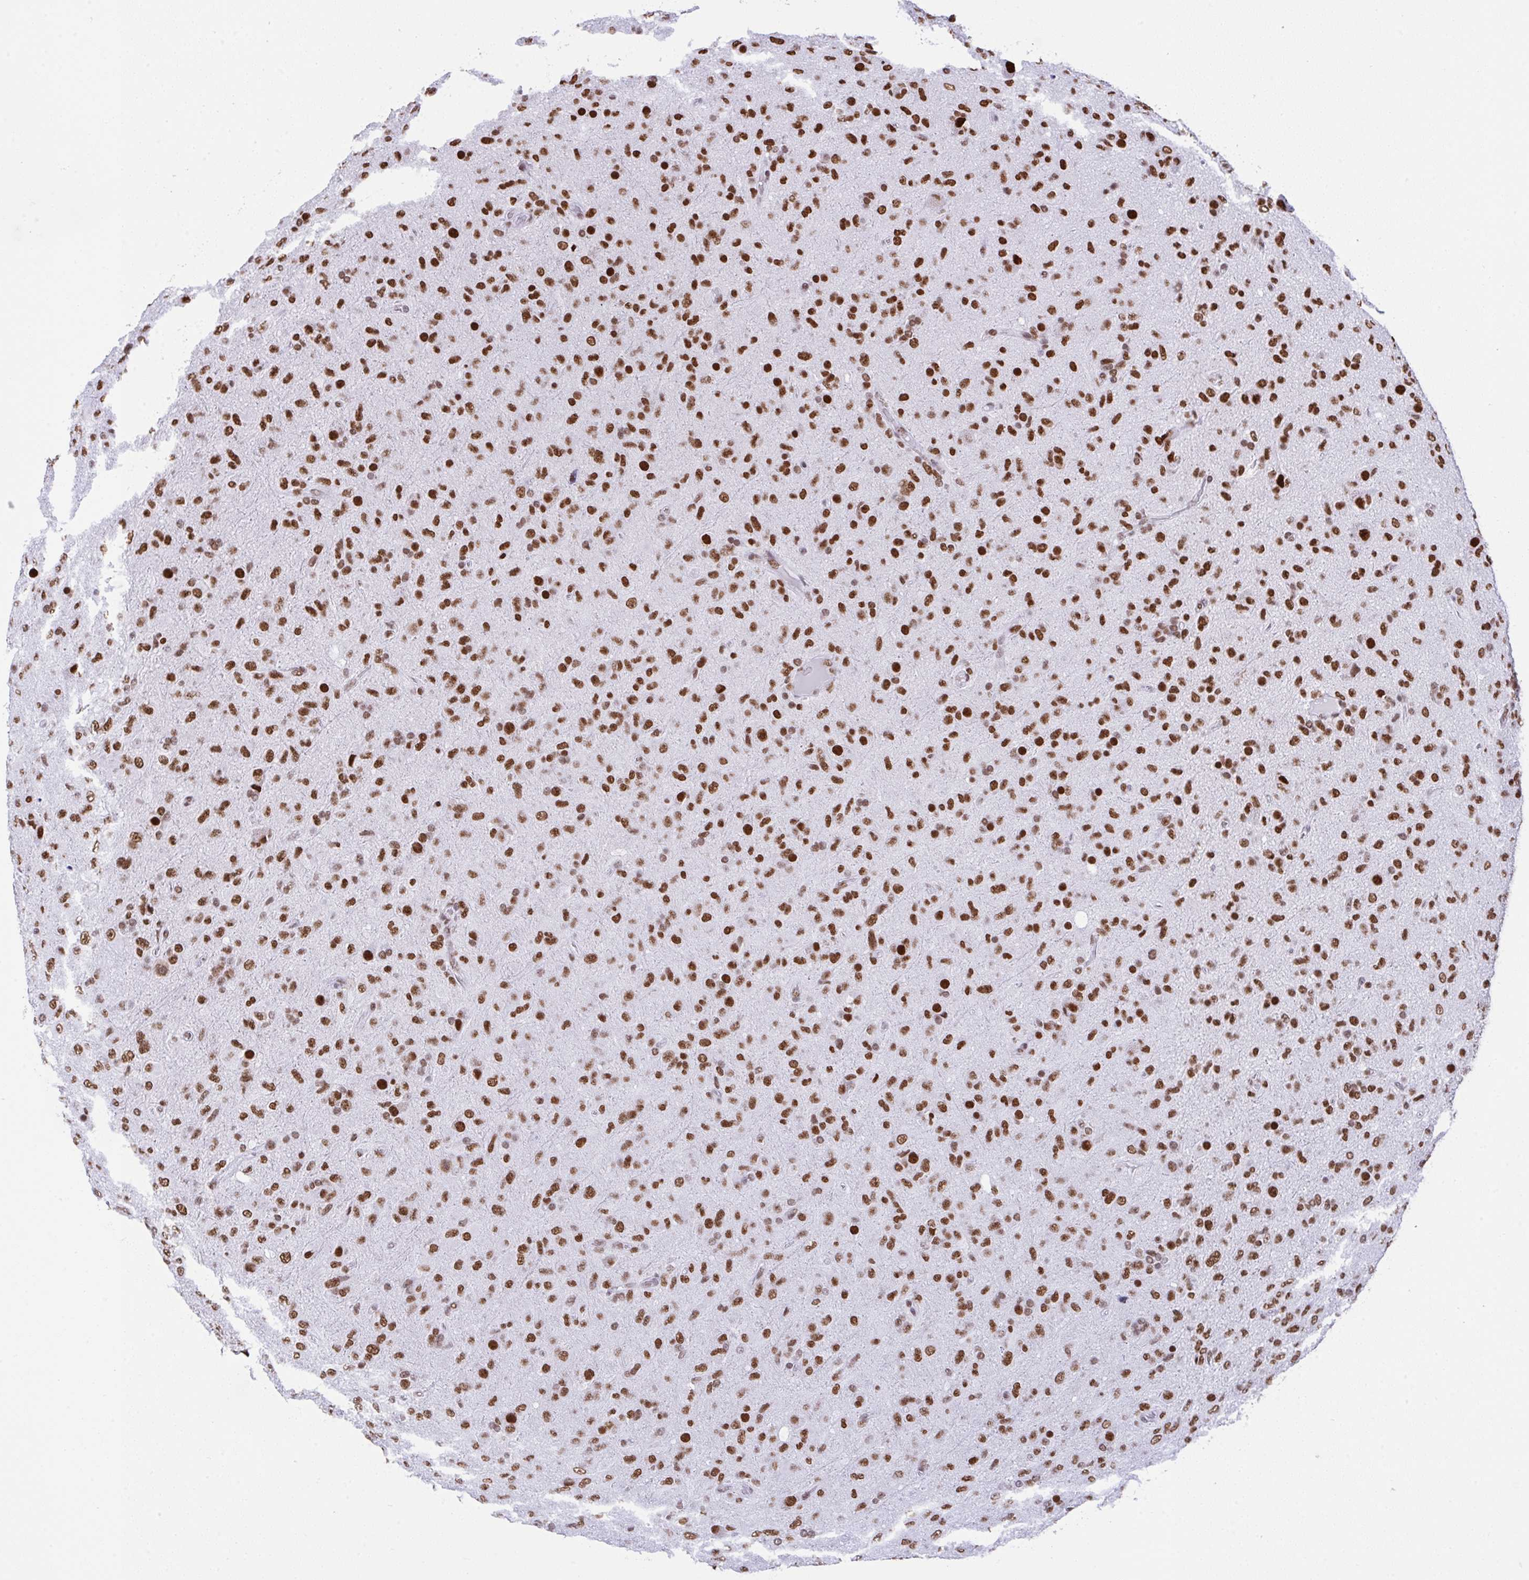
{"staining": {"intensity": "strong", "quantity": ">75%", "location": "nuclear"}, "tissue": "glioma", "cell_type": "Tumor cells", "image_type": "cancer", "snomed": [{"axis": "morphology", "description": "Glioma, malignant, Low grade"}, {"axis": "topography", "description": "Brain"}], "caption": "The histopathology image displays immunohistochemical staining of glioma. There is strong nuclear expression is identified in about >75% of tumor cells. Immunohistochemistry stains the protein in brown and the nuclei are stained blue.", "gene": "DDX52", "patient": {"sex": "male", "age": 65}}